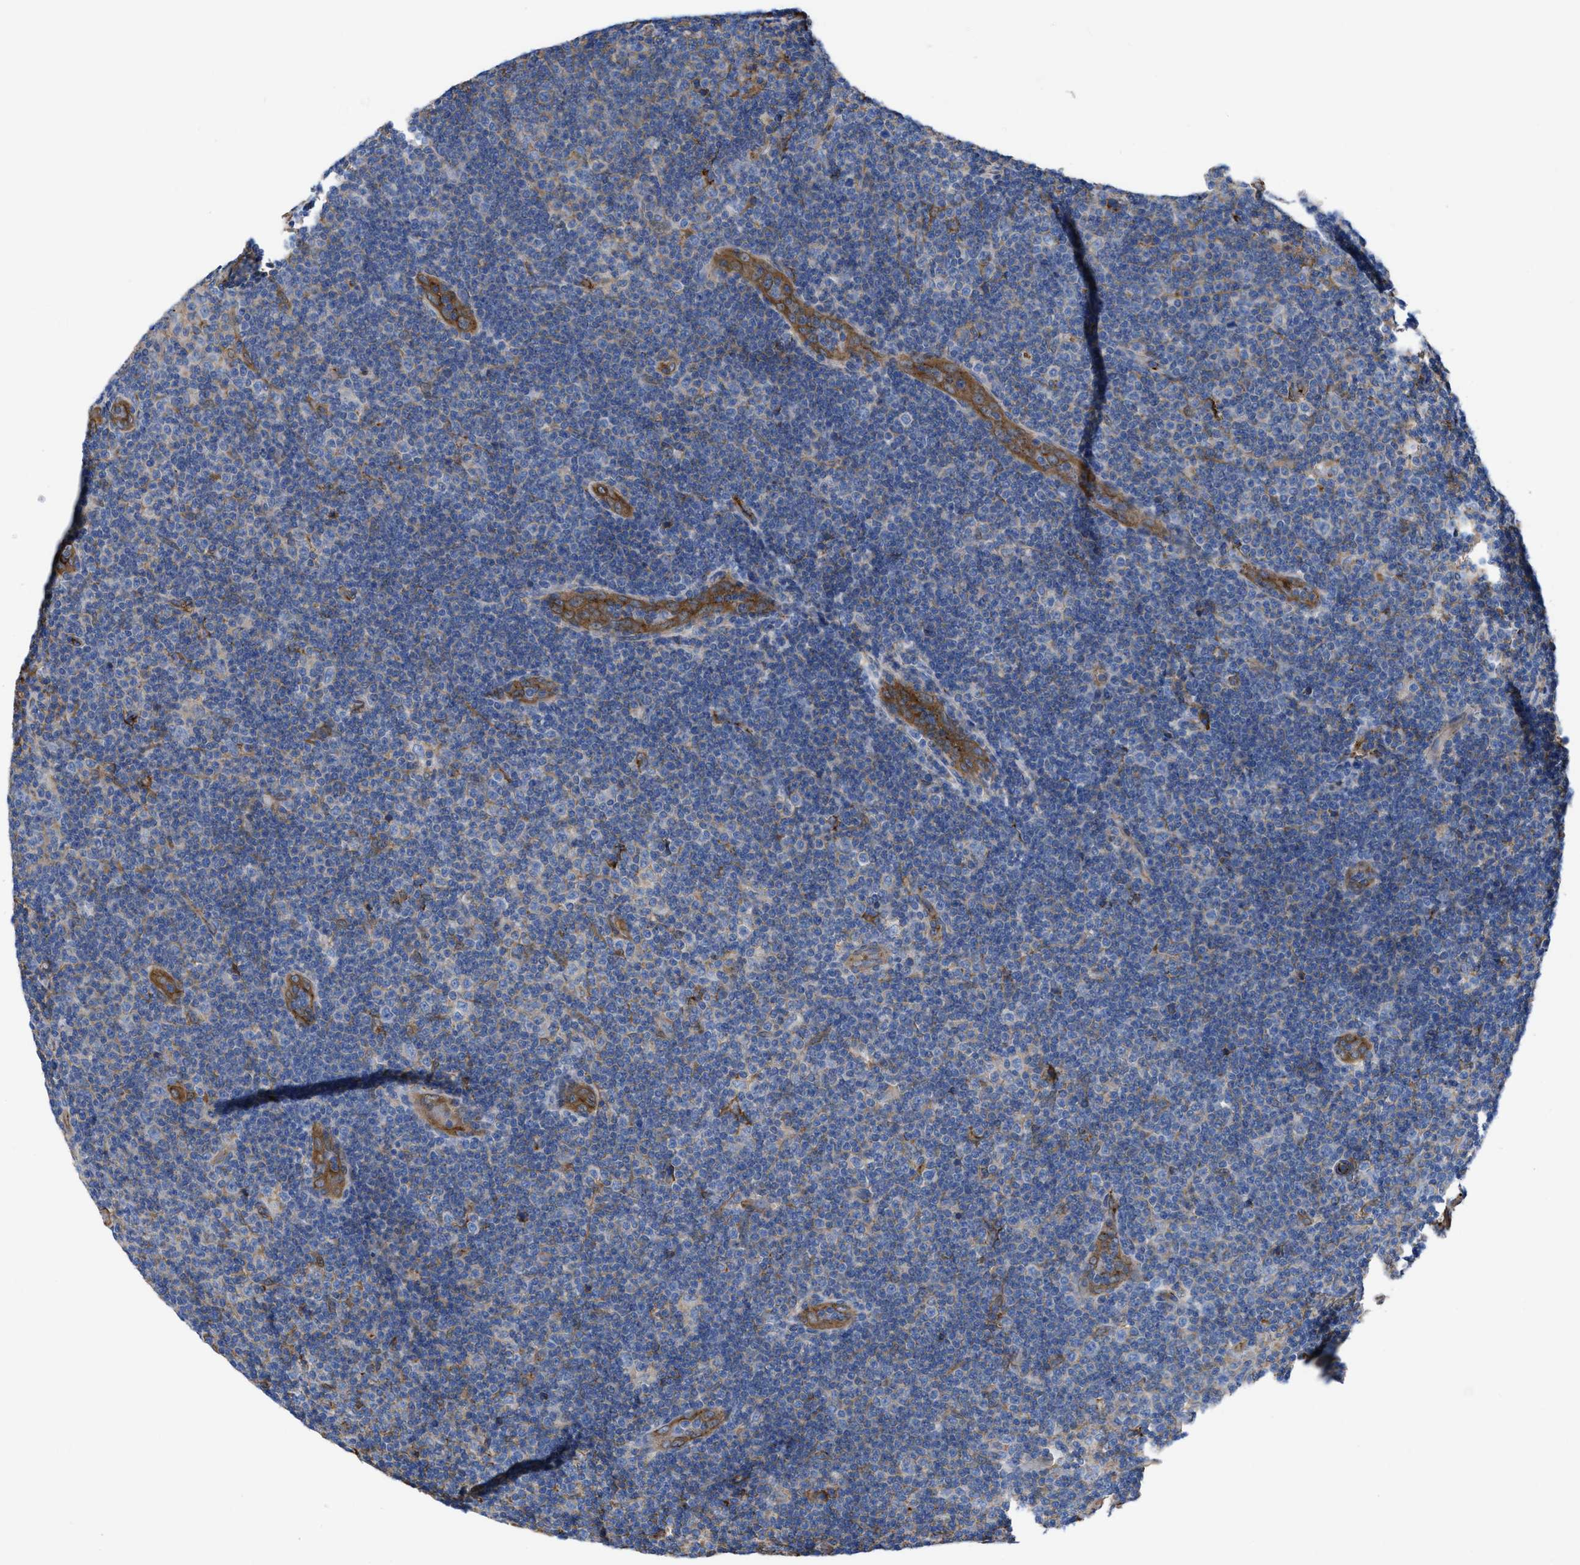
{"staining": {"intensity": "negative", "quantity": "none", "location": "none"}, "tissue": "lymphoma", "cell_type": "Tumor cells", "image_type": "cancer", "snomed": [{"axis": "morphology", "description": "Malignant lymphoma, non-Hodgkin's type, Low grade"}, {"axis": "topography", "description": "Lymph node"}], "caption": "Lymphoma was stained to show a protein in brown. There is no significant positivity in tumor cells.", "gene": "TRIOBP", "patient": {"sex": "male", "age": 83}}